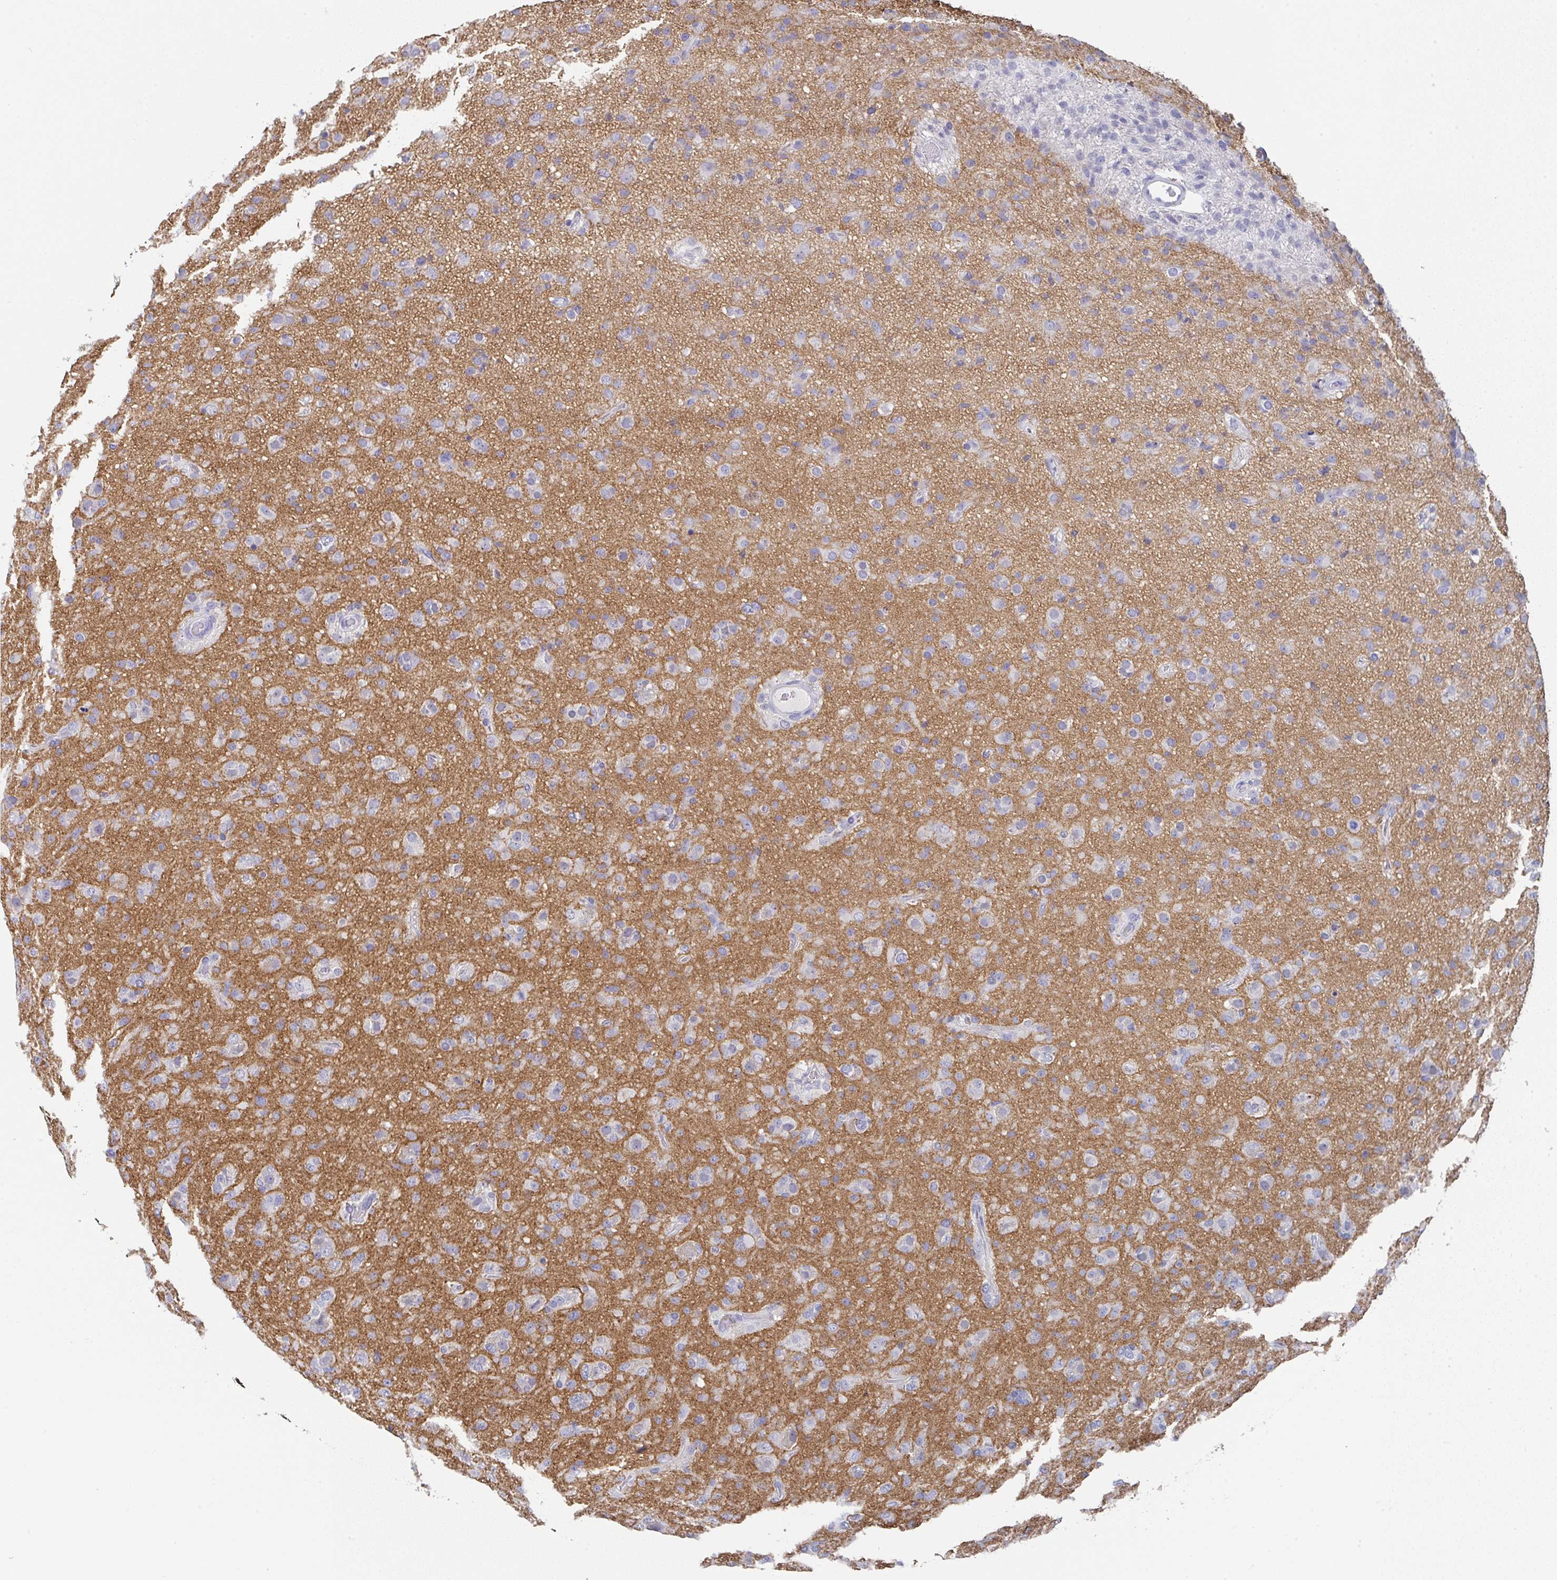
{"staining": {"intensity": "negative", "quantity": "none", "location": "none"}, "tissue": "glioma", "cell_type": "Tumor cells", "image_type": "cancer", "snomed": [{"axis": "morphology", "description": "Glioma, malignant, Low grade"}, {"axis": "topography", "description": "Brain"}], "caption": "Tumor cells are negative for protein expression in human glioma.", "gene": "TNFRSF8", "patient": {"sex": "male", "age": 65}}